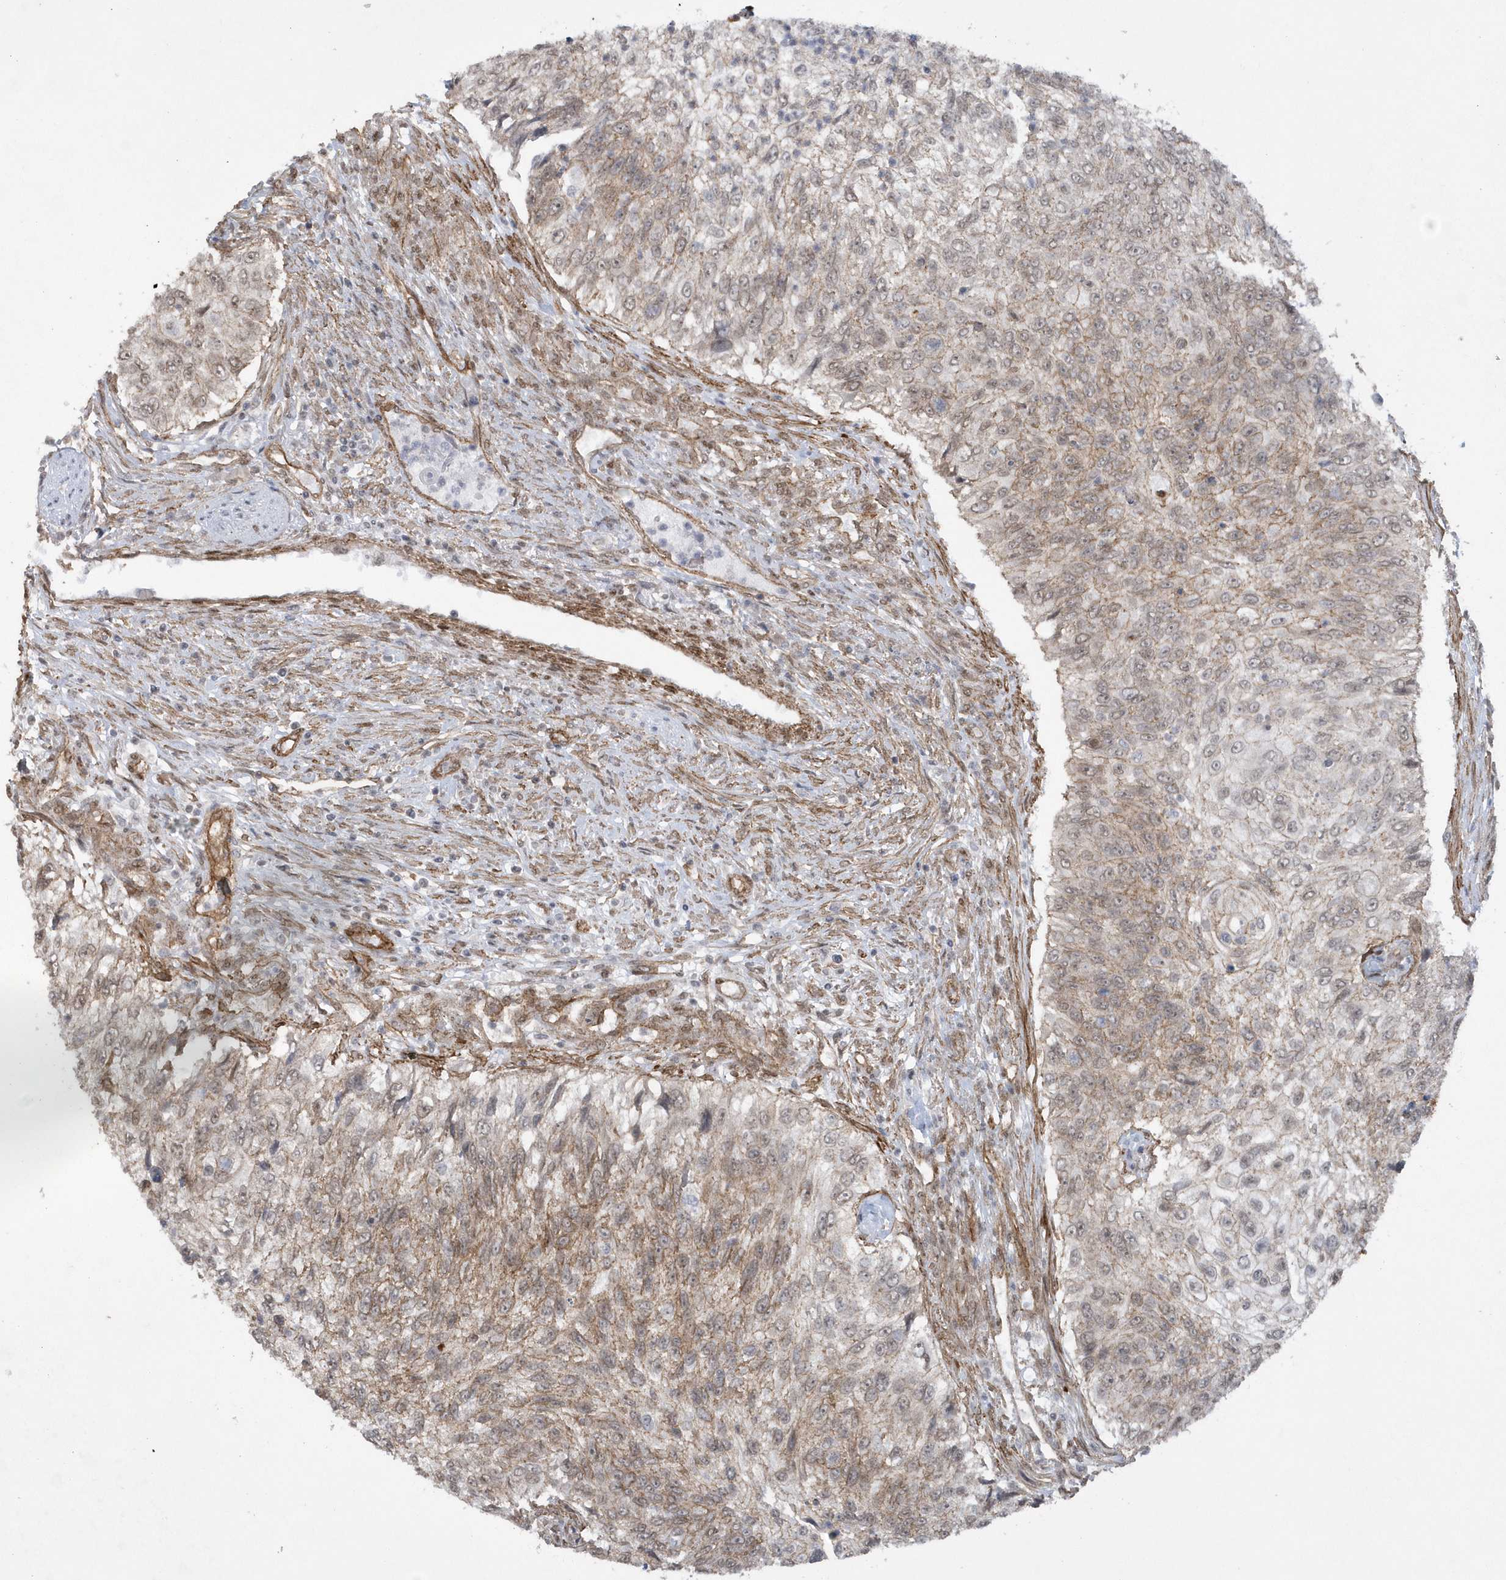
{"staining": {"intensity": "moderate", "quantity": "25%-75%", "location": "cytoplasmic/membranous"}, "tissue": "urothelial cancer", "cell_type": "Tumor cells", "image_type": "cancer", "snomed": [{"axis": "morphology", "description": "Urothelial carcinoma, High grade"}, {"axis": "topography", "description": "Urinary bladder"}], "caption": "Immunohistochemical staining of human high-grade urothelial carcinoma exhibits moderate cytoplasmic/membranous protein expression in approximately 25%-75% of tumor cells.", "gene": "RAI14", "patient": {"sex": "female", "age": 60}}